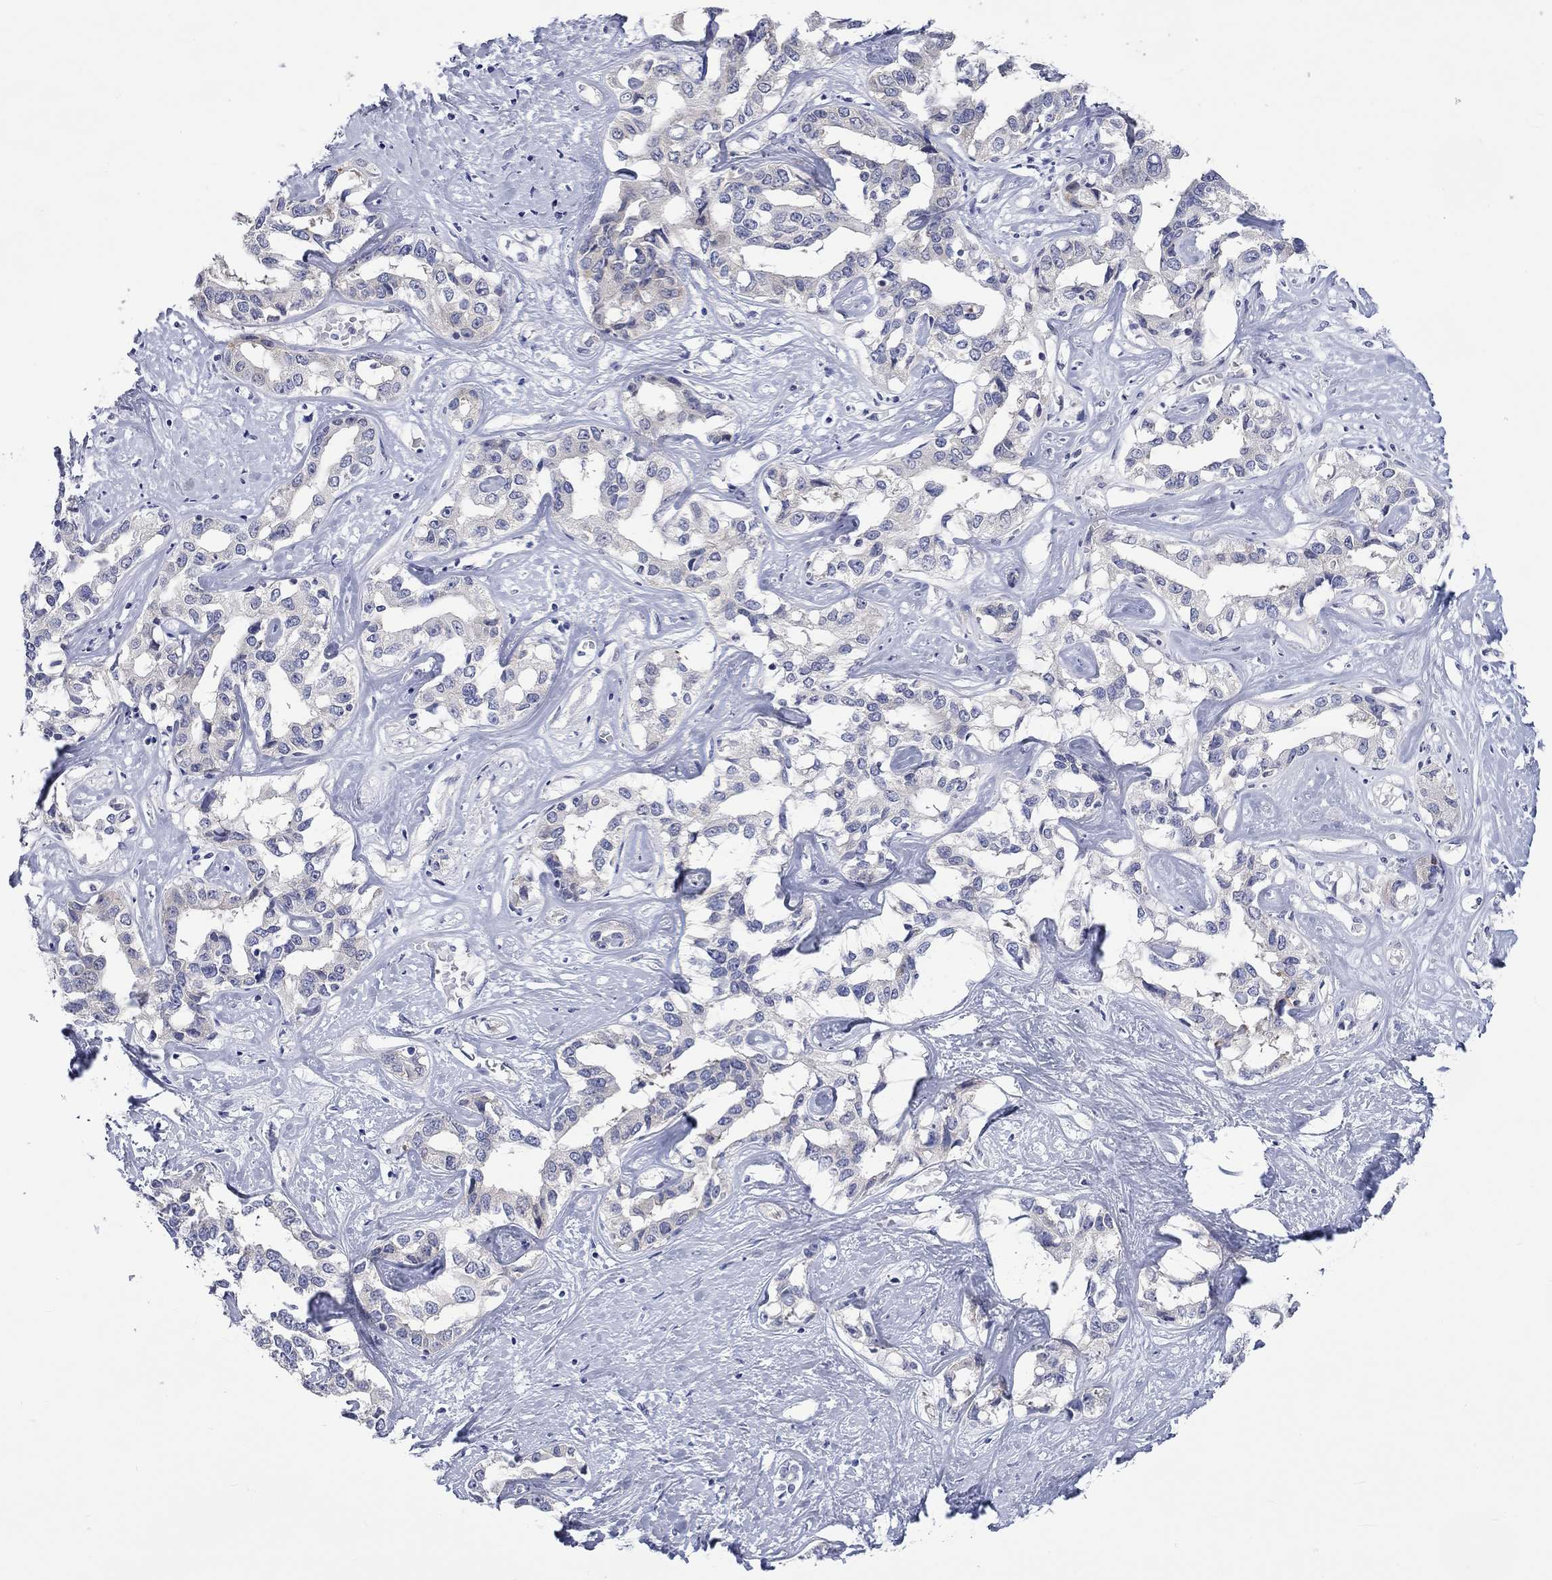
{"staining": {"intensity": "negative", "quantity": "none", "location": "none"}, "tissue": "liver cancer", "cell_type": "Tumor cells", "image_type": "cancer", "snomed": [{"axis": "morphology", "description": "Cholangiocarcinoma"}, {"axis": "topography", "description": "Liver"}], "caption": "Liver cancer stained for a protein using immunohistochemistry (IHC) displays no staining tumor cells.", "gene": "CERS1", "patient": {"sex": "male", "age": 59}}